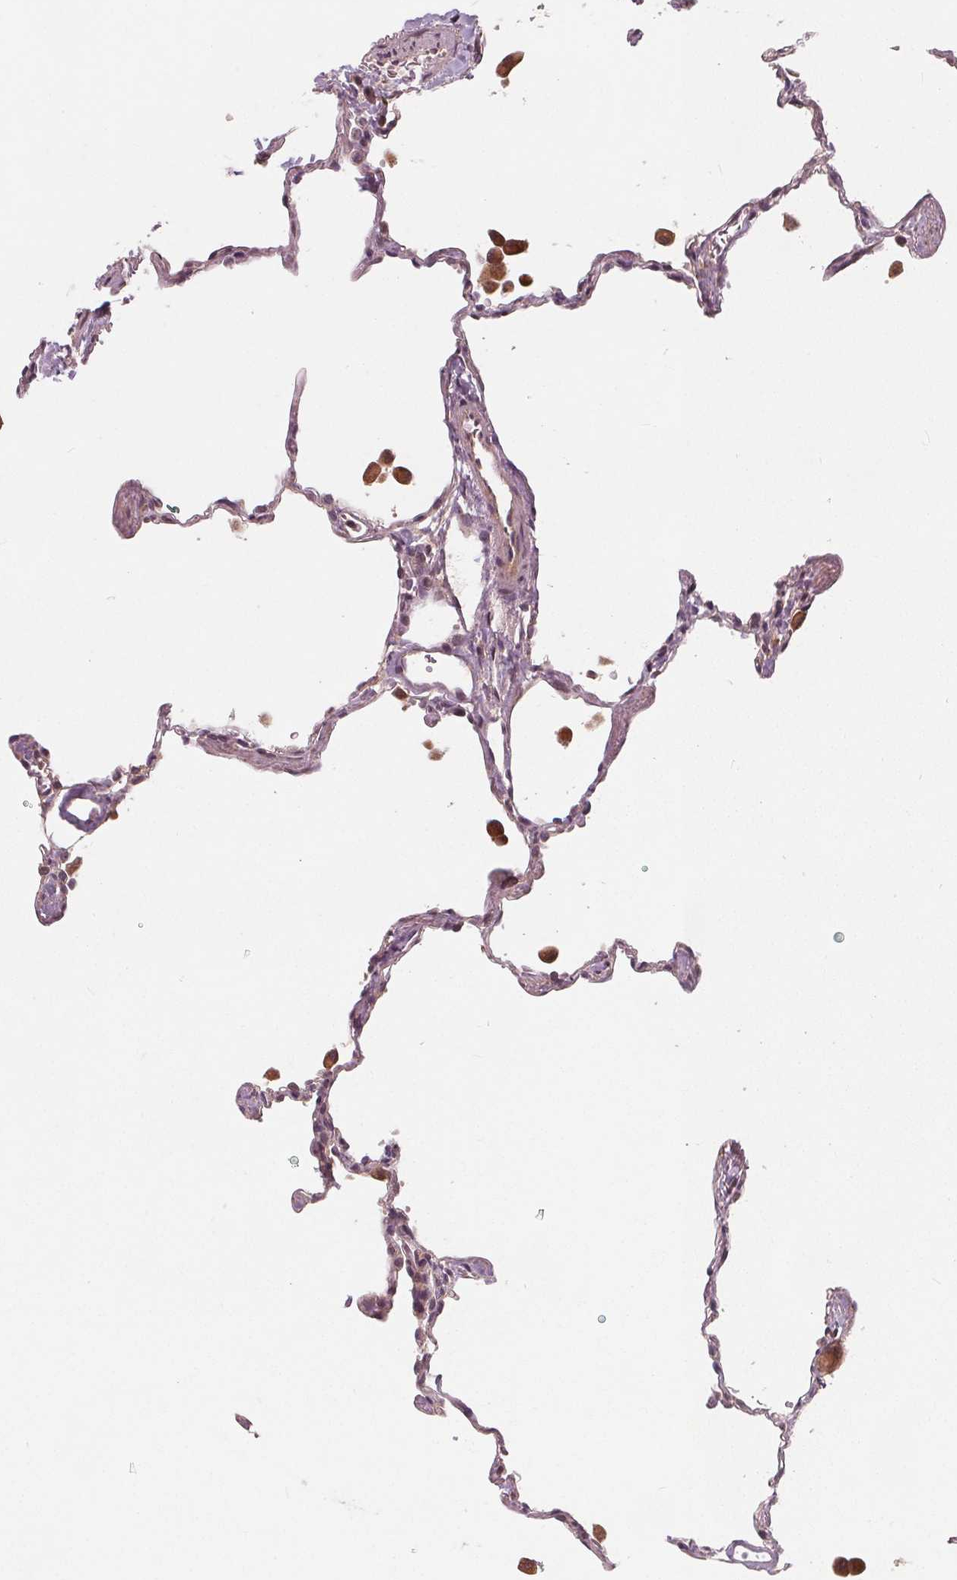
{"staining": {"intensity": "negative", "quantity": "none", "location": "none"}, "tissue": "lung", "cell_type": "Alveolar cells", "image_type": "normal", "snomed": [{"axis": "morphology", "description": "Normal tissue, NOS"}, {"axis": "topography", "description": "Lung"}], "caption": "An image of human lung is negative for staining in alveolar cells.", "gene": "SNX12", "patient": {"sex": "female", "age": 47}}